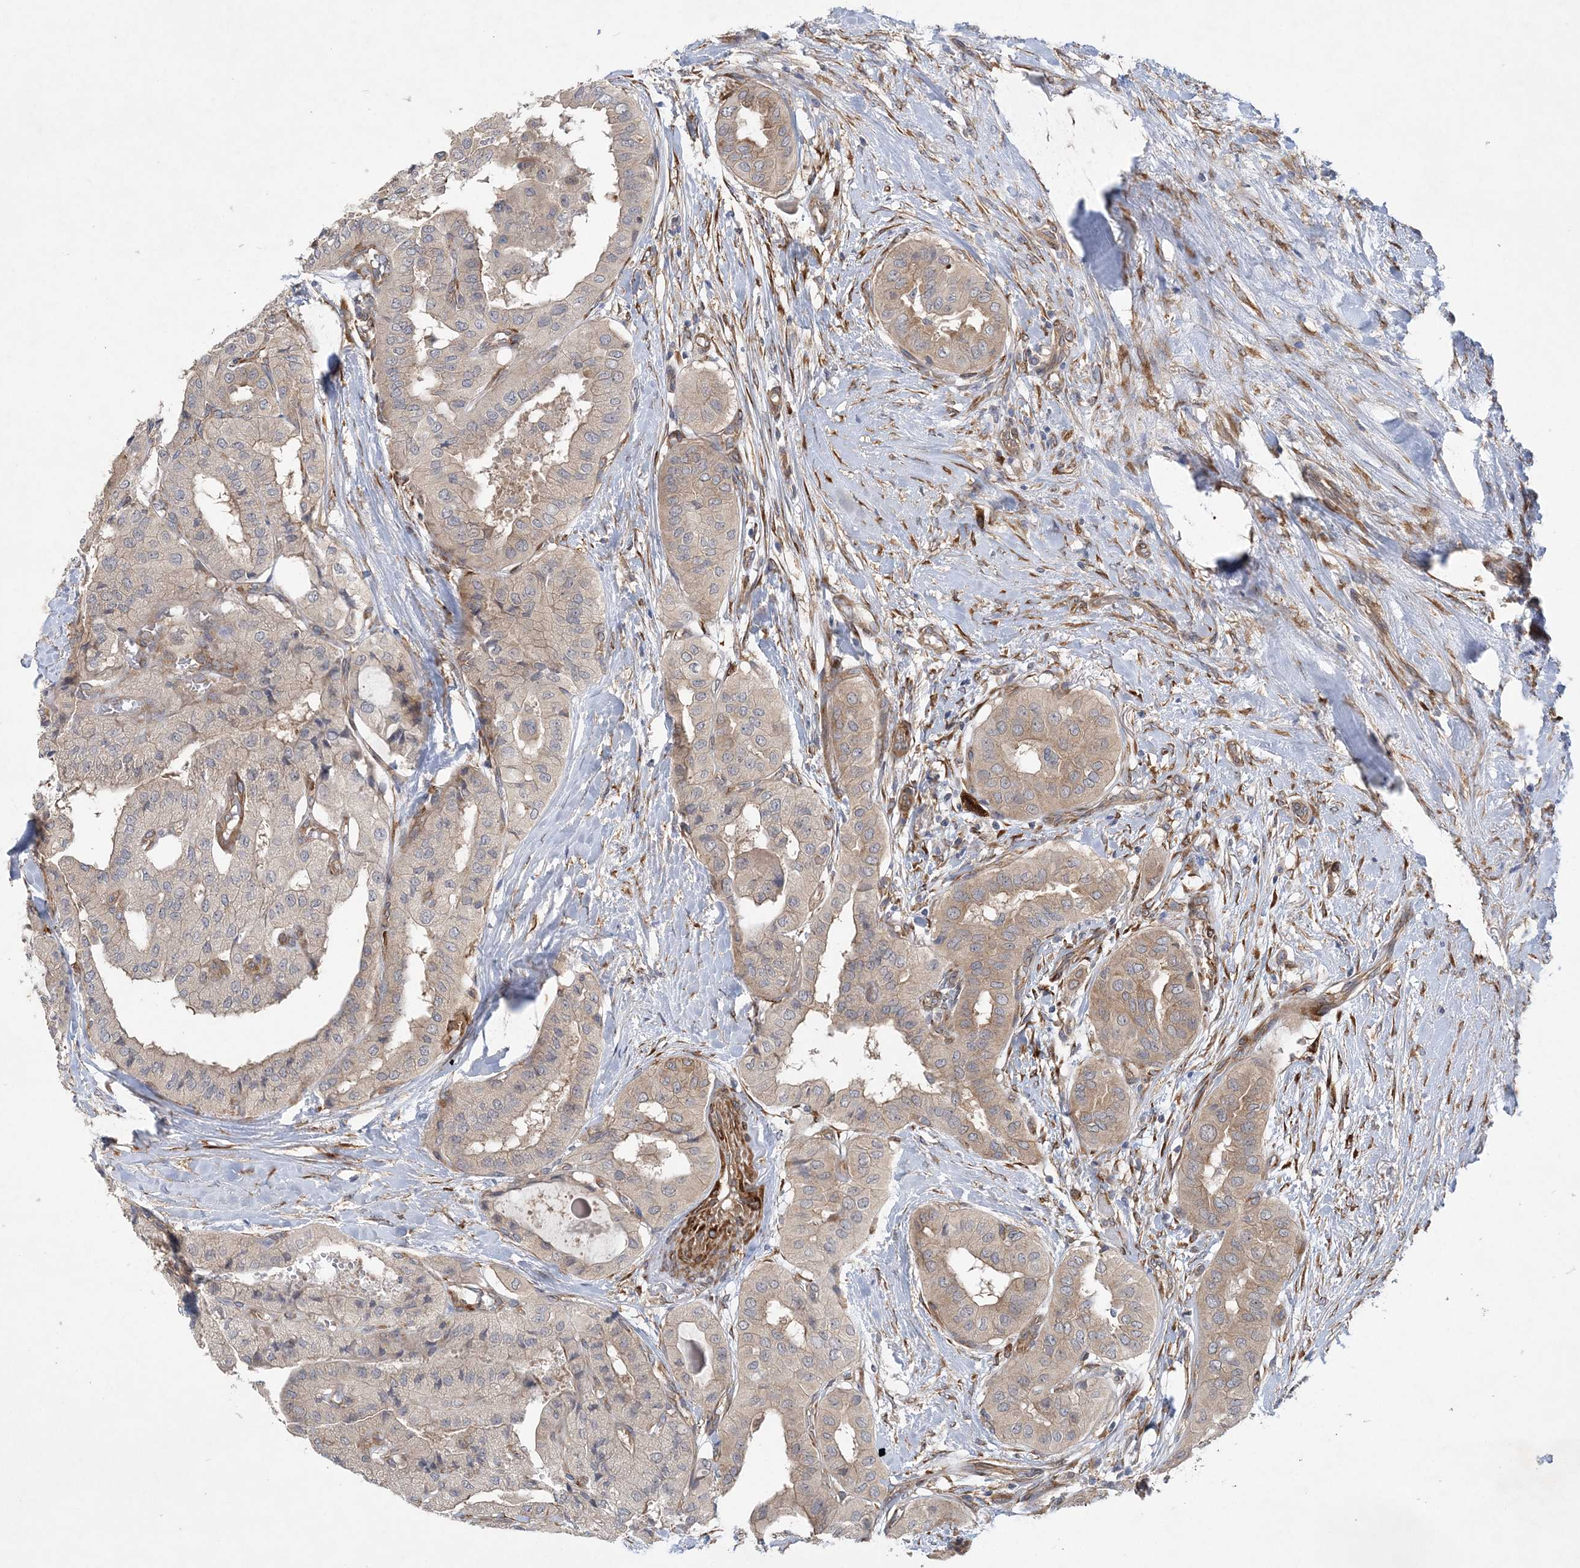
{"staining": {"intensity": "weak", "quantity": "25%-75%", "location": "cytoplasmic/membranous"}, "tissue": "thyroid cancer", "cell_type": "Tumor cells", "image_type": "cancer", "snomed": [{"axis": "morphology", "description": "Papillary adenocarcinoma, NOS"}, {"axis": "topography", "description": "Thyroid gland"}], "caption": "Immunohistochemical staining of thyroid cancer demonstrates low levels of weak cytoplasmic/membranous protein expression in approximately 25%-75% of tumor cells.", "gene": "MAP4K5", "patient": {"sex": "female", "age": 59}}